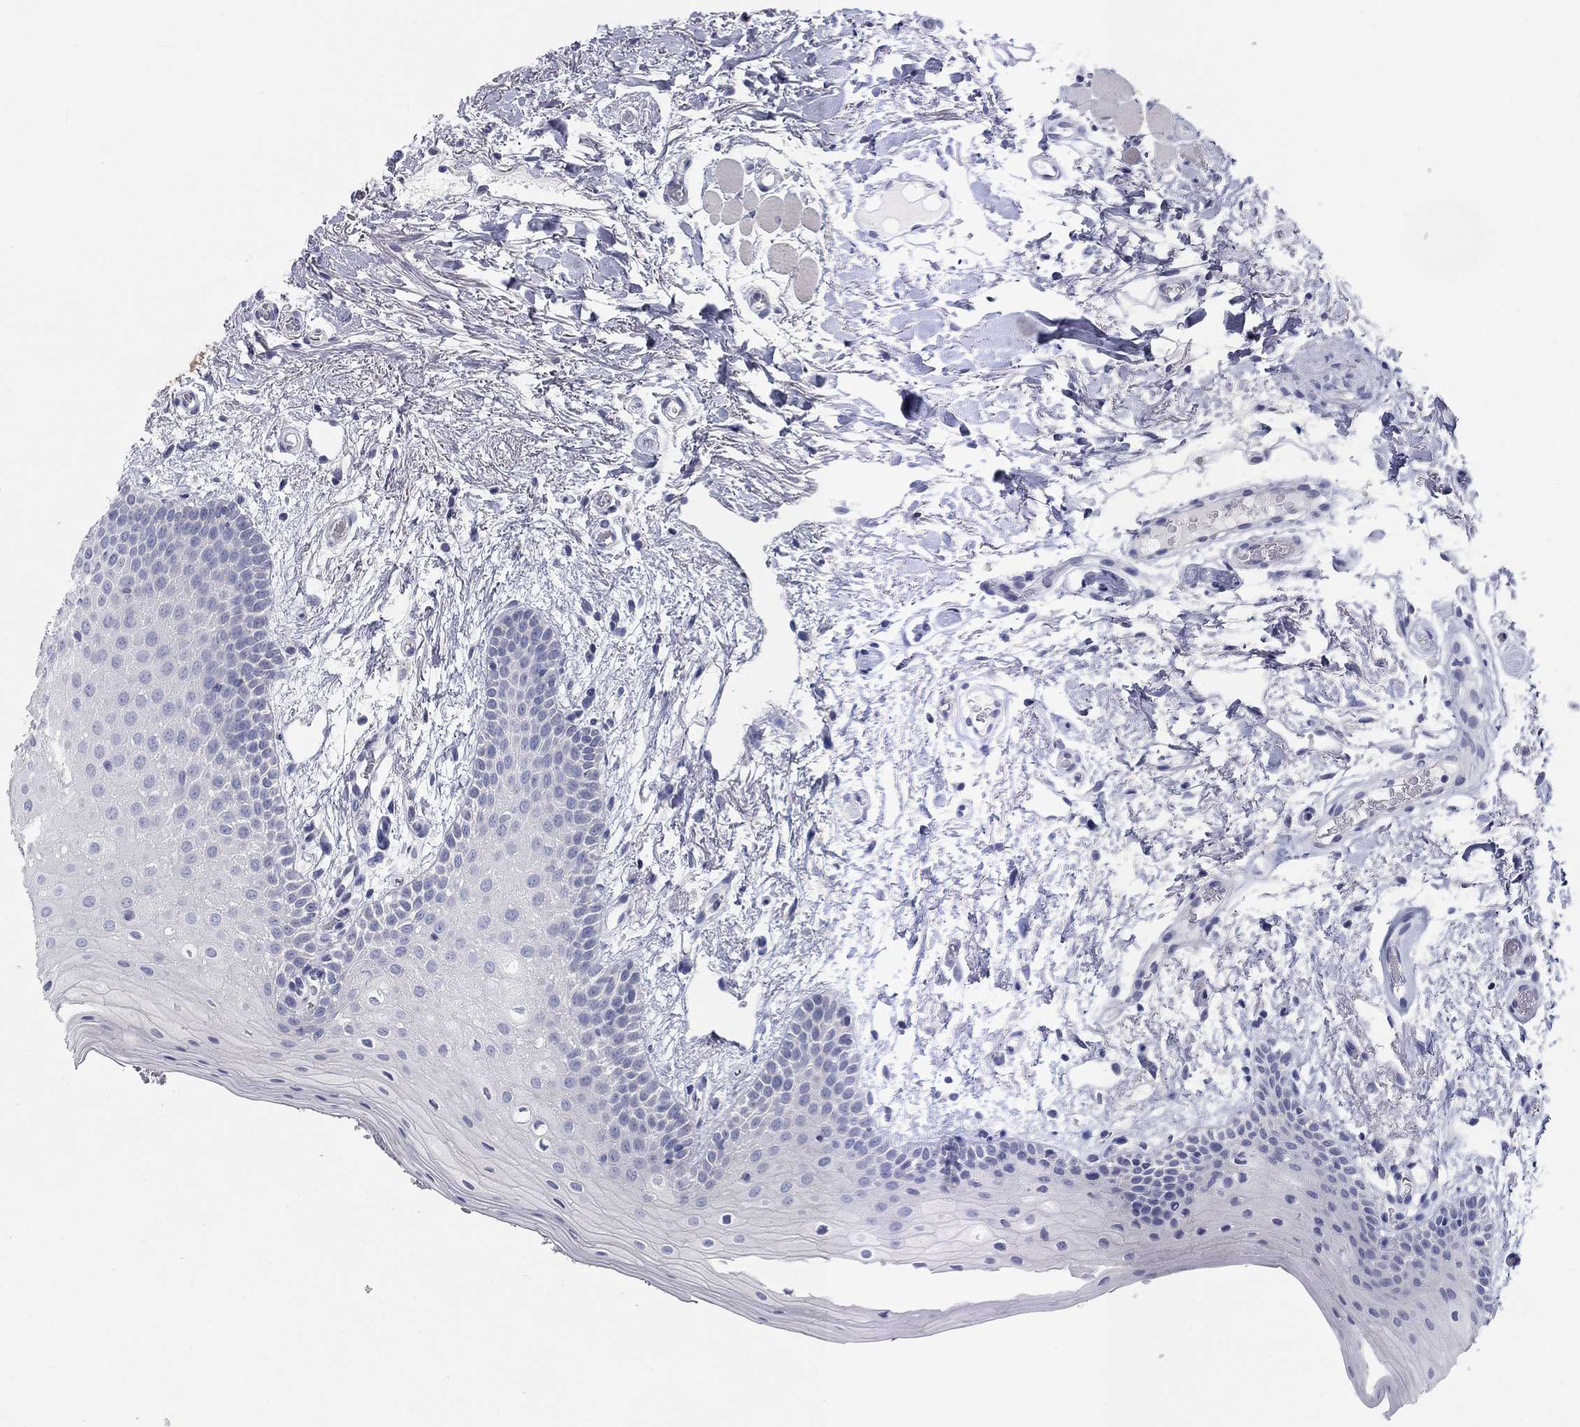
{"staining": {"intensity": "negative", "quantity": "none", "location": "none"}, "tissue": "oral mucosa", "cell_type": "Squamous epithelial cells", "image_type": "normal", "snomed": [{"axis": "morphology", "description": "Normal tissue, NOS"}, {"axis": "topography", "description": "Oral tissue"}, {"axis": "topography", "description": "Tounge, NOS"}], "caption": "Immunohistochemical staining of benign human oral mucosa shows no significant positivity in squamous epithelial cells. The staining is performed using DAB (3,3'-diaminobenzidine) brown chromogen with nuclei counter-stained in using hematoxylin.", "gene": "CALB1", "patient": {"sex": "female", "age": 86}}